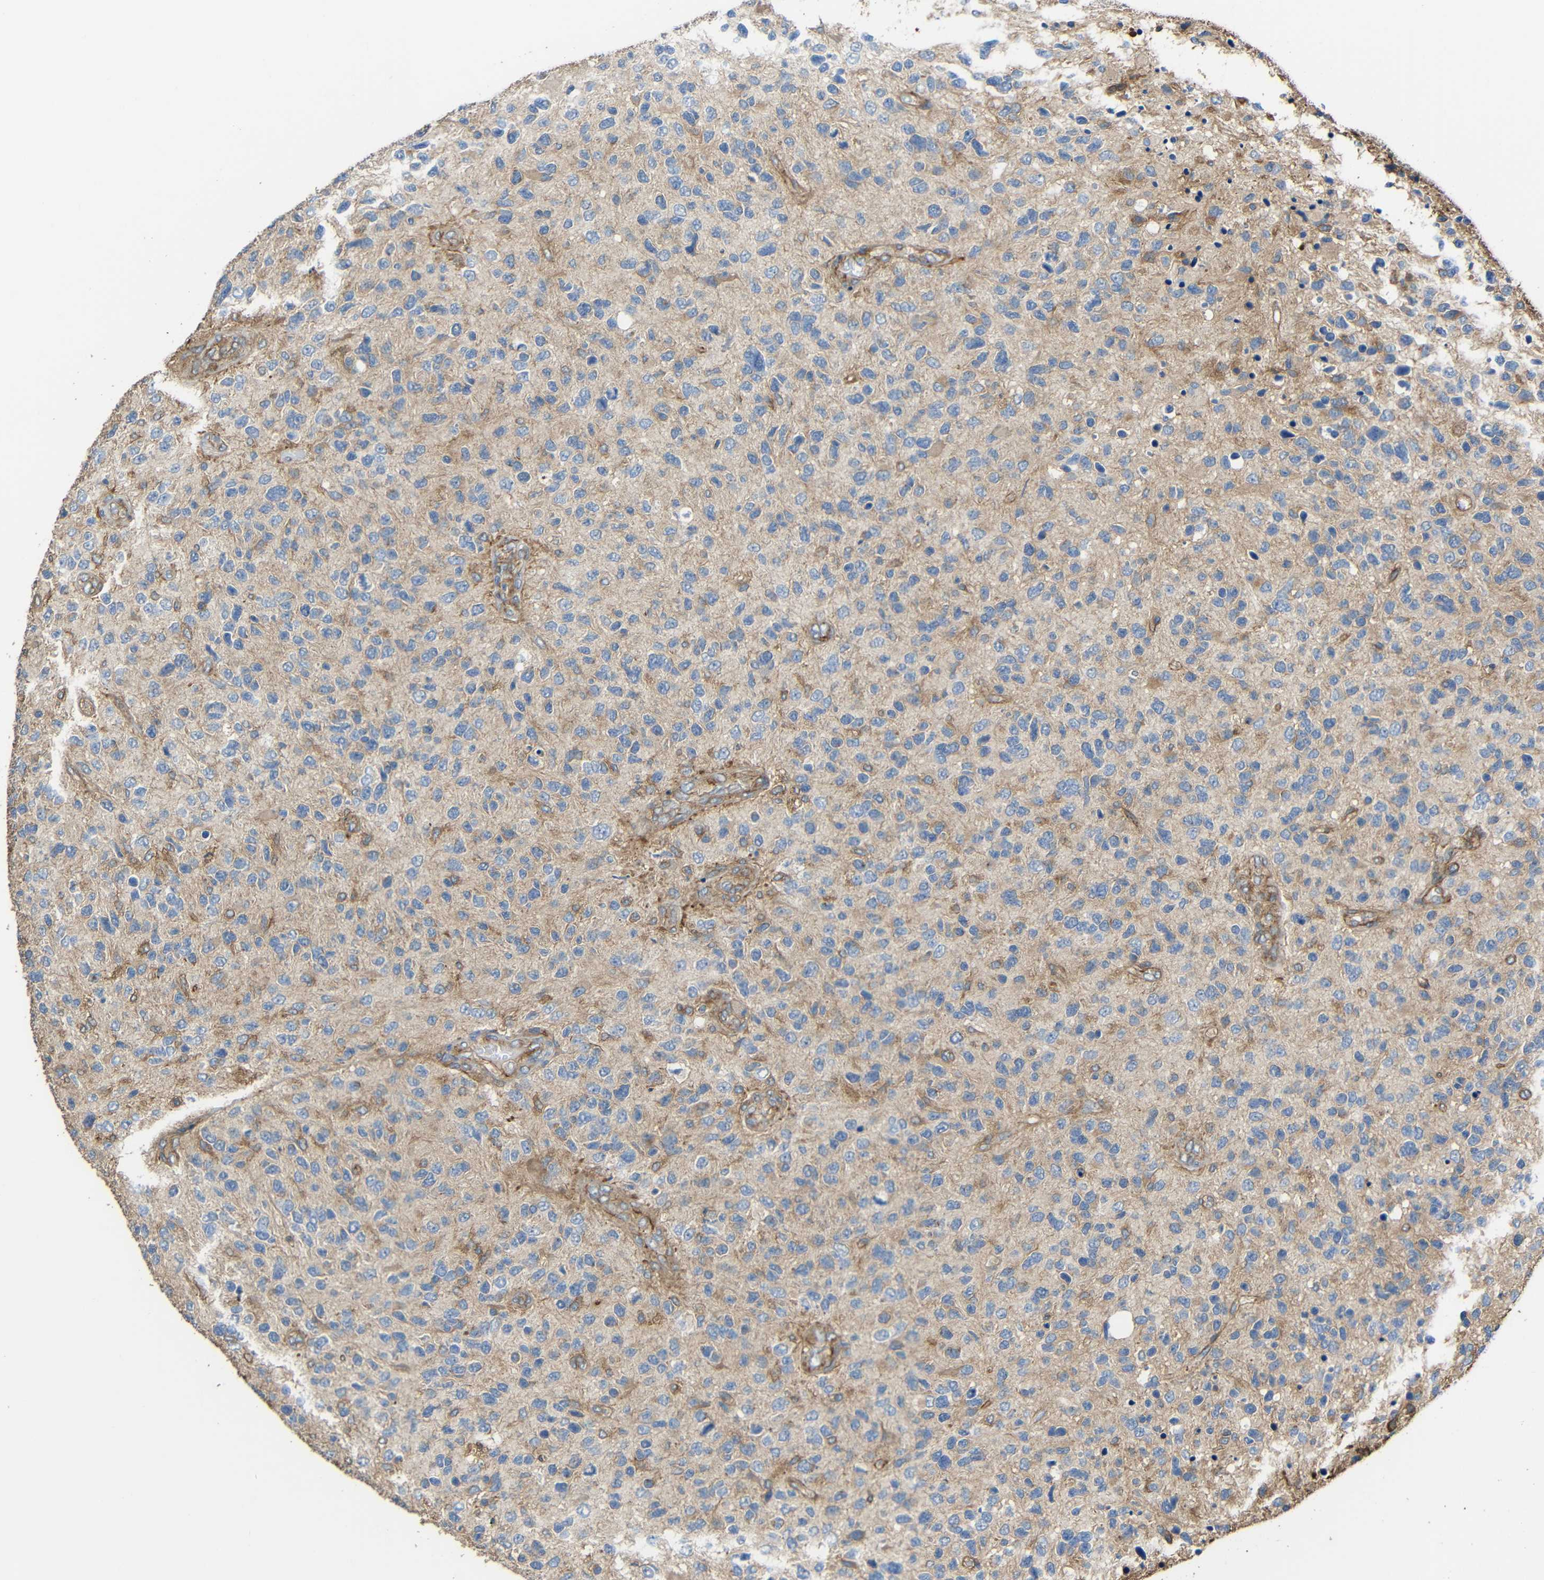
{"staining": {"intensity": "weak", "quantity": ">75%", "location": "cytoplasmic/membranous"}, "tissue": "glioma", "cell_type": "Tumor cells", "image_type": "cancer", "snomed": [{"axis": "morphology", "description": "Glioma, malignant, High grade"}, {"axis": "topography", "description": "Brain"}], "caption": "Immunohistochemical staining of human malignant glioma (high-grade) displays weak cytoplasmic/membranous protein expression in approximately >75% of tumor cells.", "gene": "RHOT2", "patient": {"sex": "female", "age": 58}}